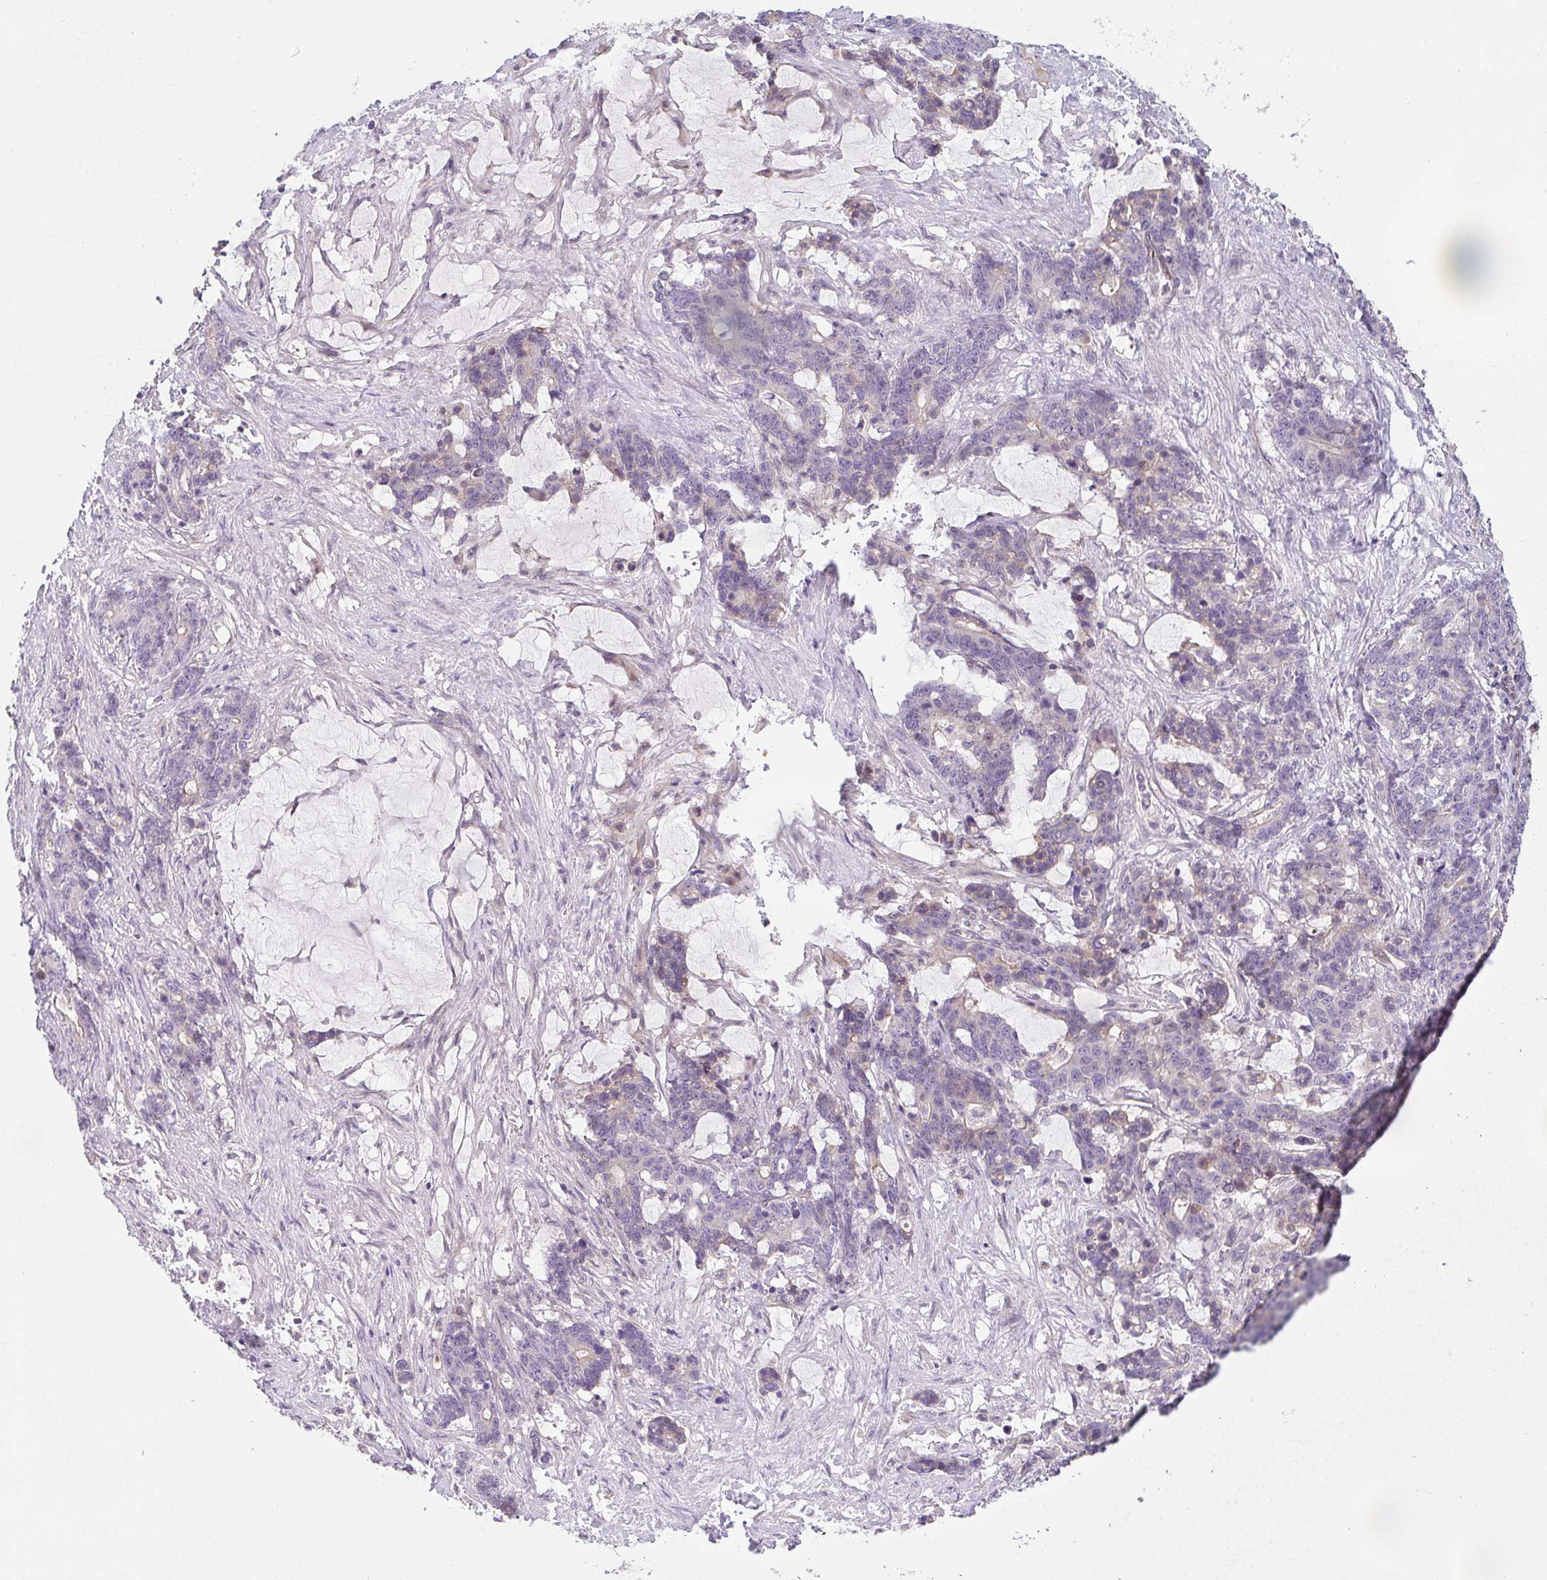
{"staining": {"intensity": "negative", "quantity": "none", "location": "none"}, "tissue": "stomach cancer", "cell_type": "Tumor cells", "image_type": "cancer", "snomed": [{"axis": "morphology", "description": "Normal tissue, NOS"}, {"axis": "morphology", "description": "Adenocarcinoma, NOS"}, {"axis": "topography", "description": "Stomach"}], "caption": "Human adenocarcinoma (stomach) stained for a protein using IHC exhibits no positivity in tumor cells.", "gene": "TNFRSF10A", "patient": {"sex": "female", "age": 64}}